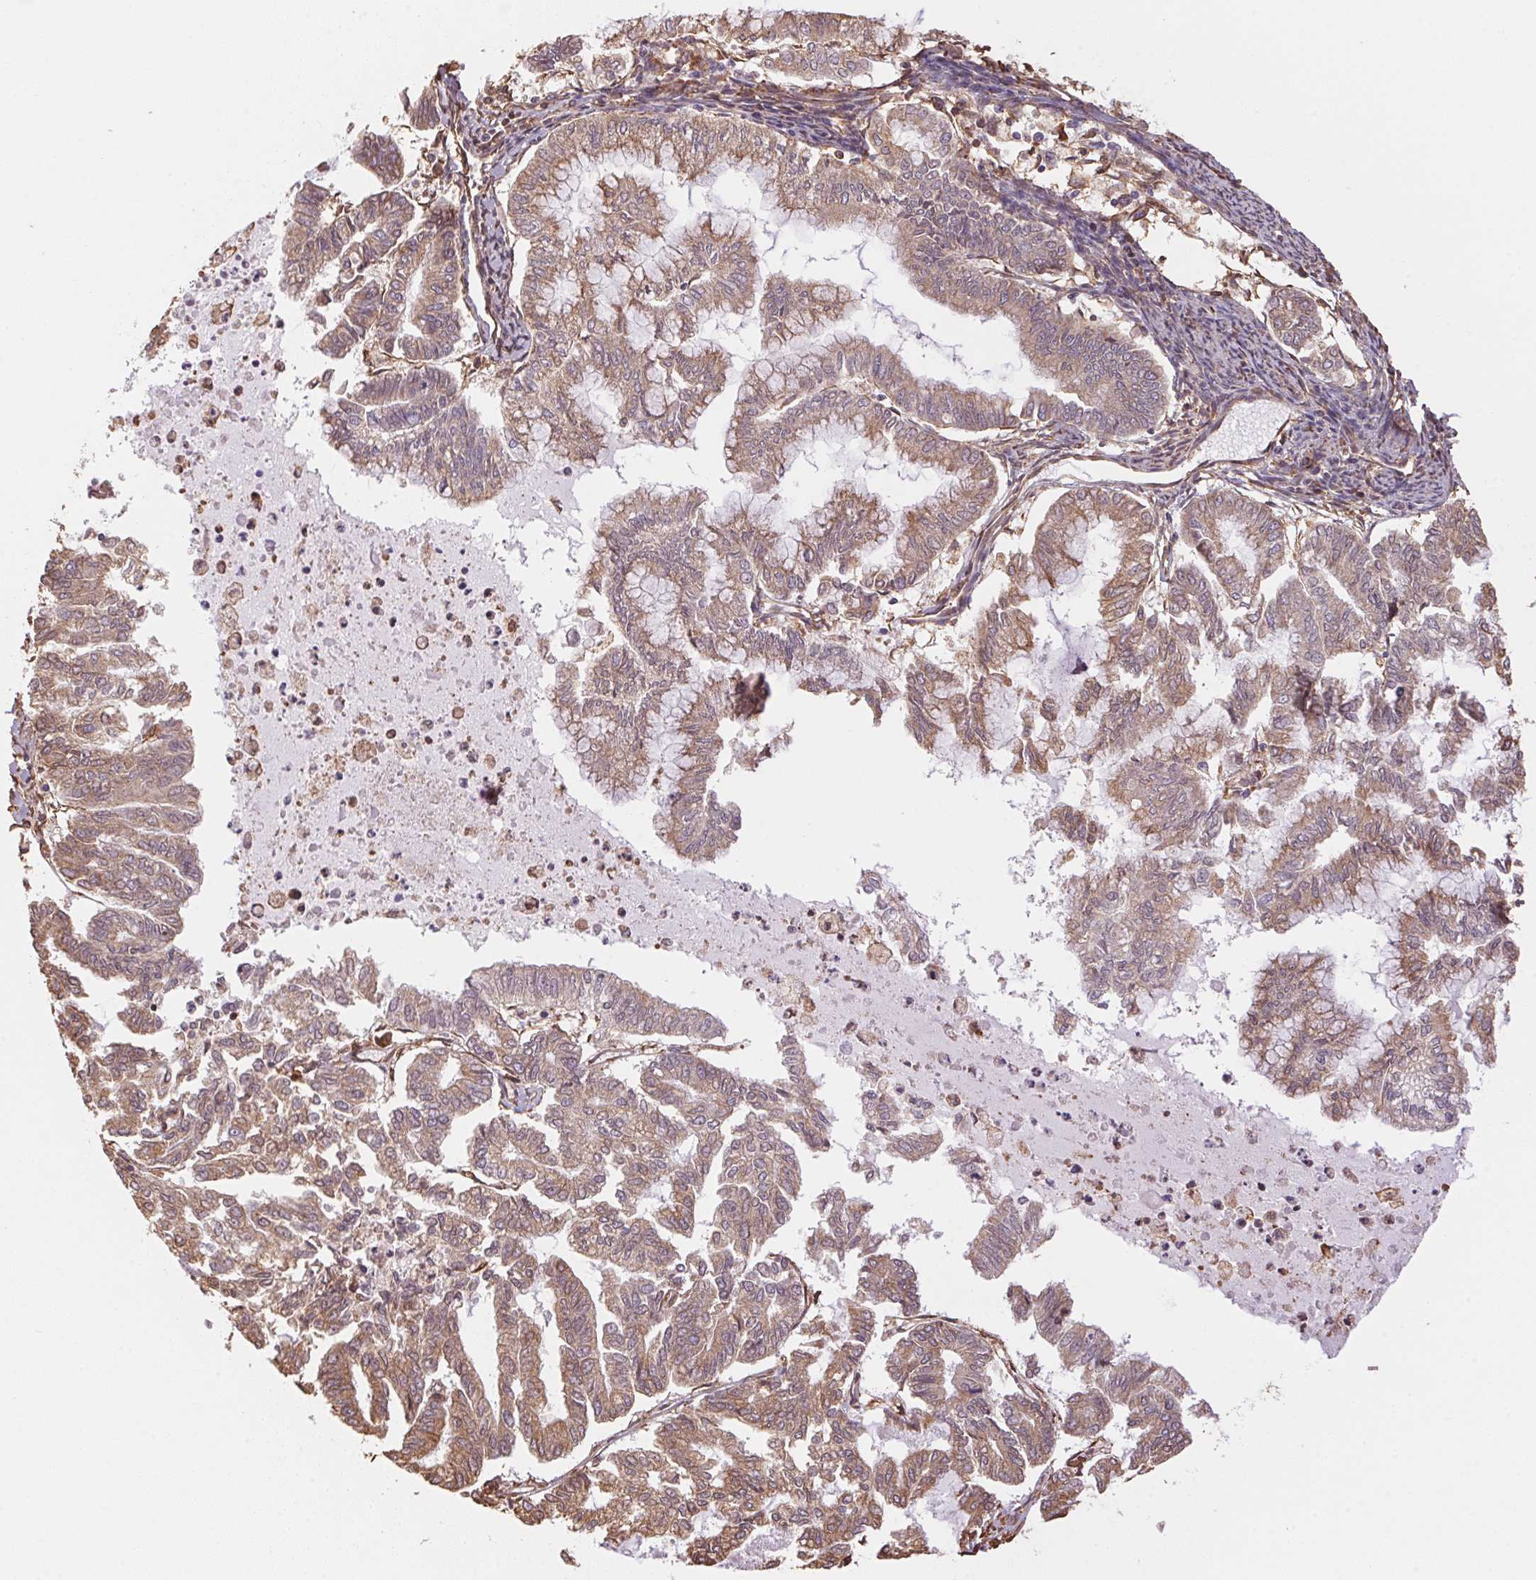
{"staining": {"intensity": "moderate", "quantity": ">75%", "location": "cytoplasmic/membranous"}, "tissue": "endometrial cancer", "cell_type": "Tumor cells", "image_type": "cancer", "snomed": [{"axis": "morphology", "description": "Adenocarcinoma, NOS"}, {"axis": "topography", "description": "Endometrium"}], "caption": "Immunohistochemistry of endometrial cancer reveals medium levels of moderate cytoplasmic/membranous staining in approximately >75% of tumor cells.", "gene": "C6orf163", "patient": {"sex": "female", "age": 79}}